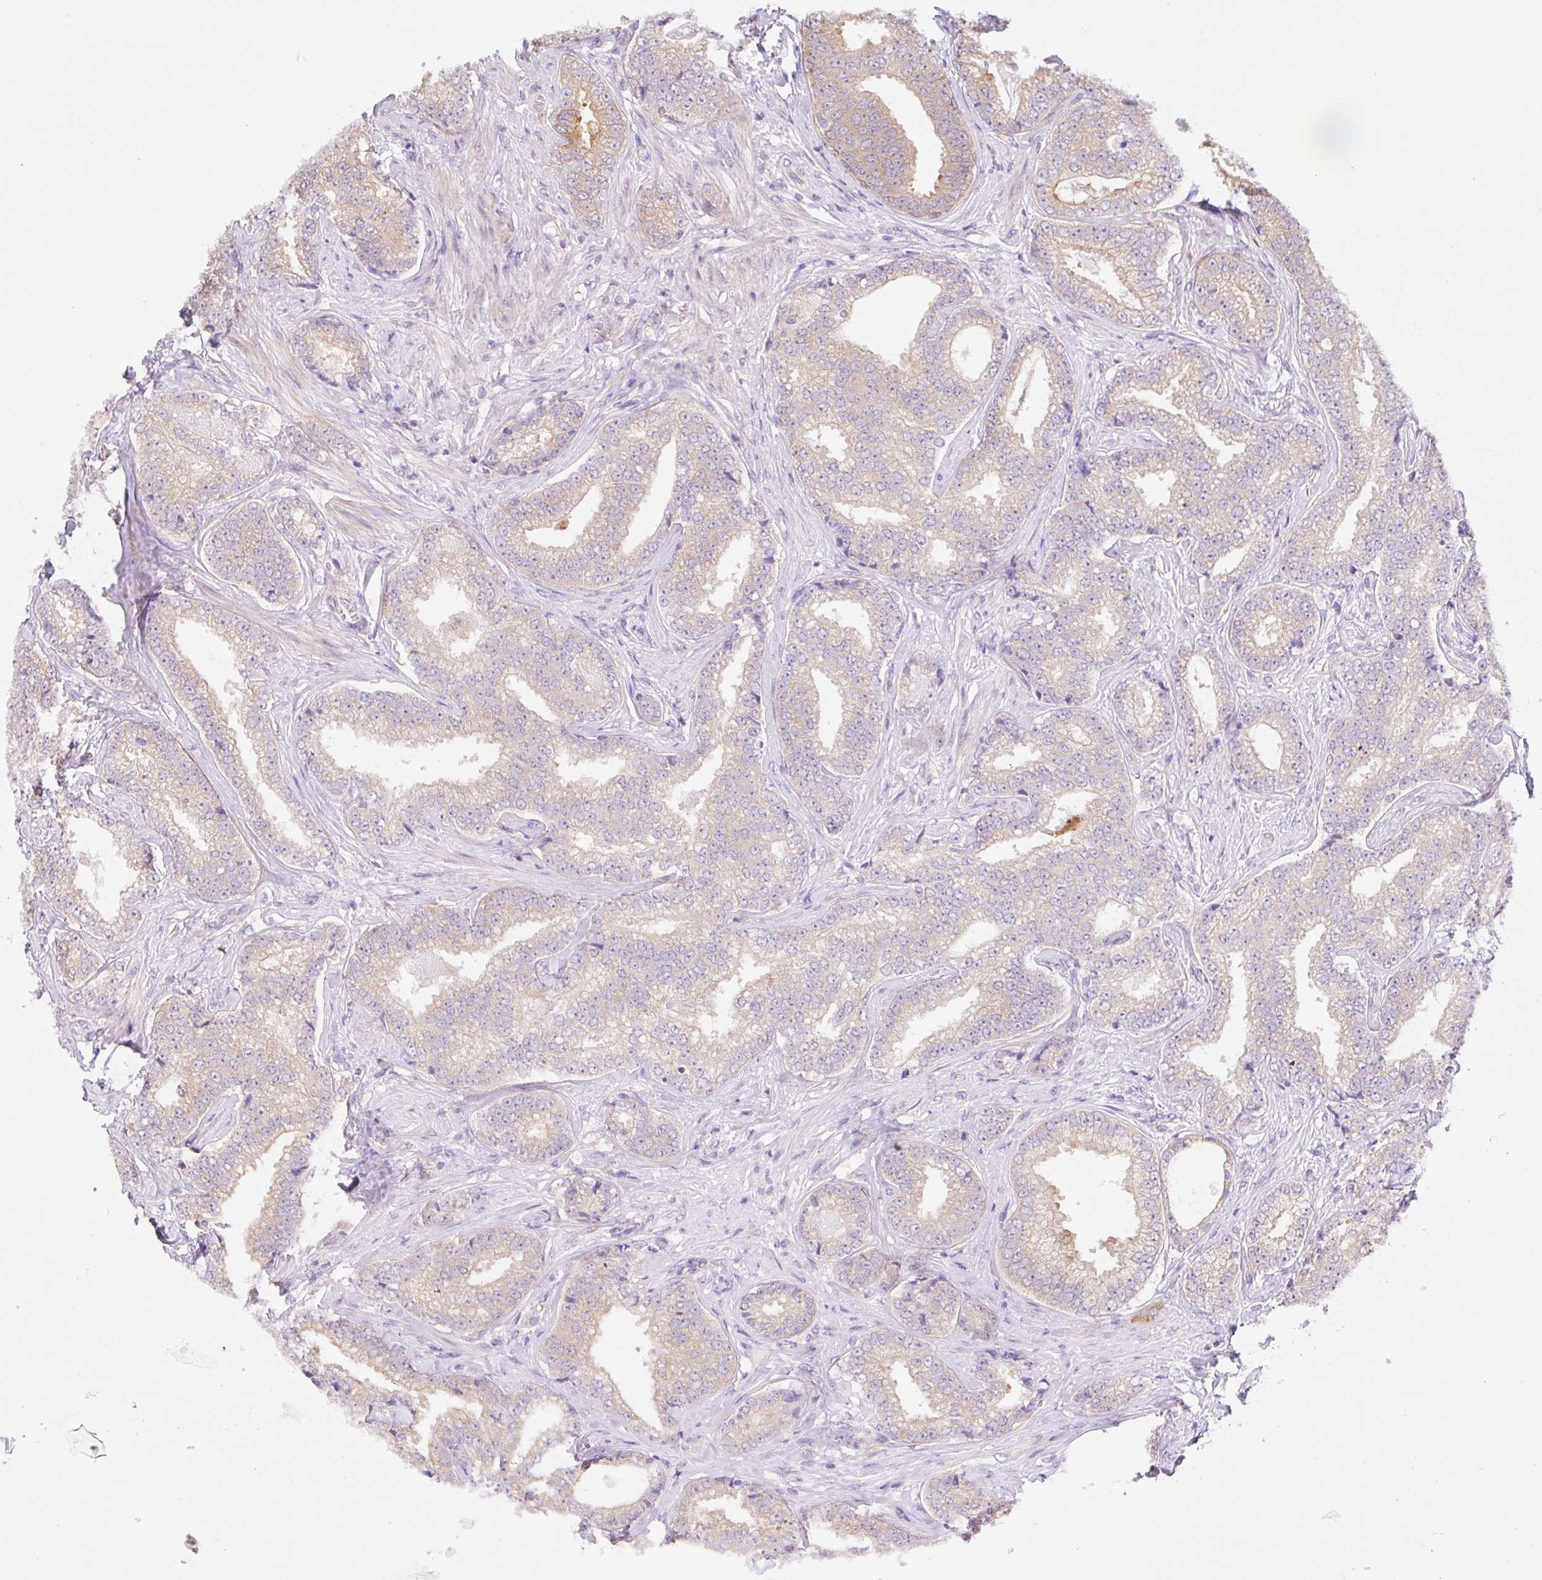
{"staining": {"intensity": "weak", "quantity": ">75%", "location": "cytoplasmic/membranous"}, "tissue": "prostate cancer", "cell_type": "Tumor cells", "image_type": "cancer", "snomed": [{"axis": "morphology", "description": "Adenocarcinoma, Low grade"}, {"axis": "topography", "description": "Prostate"}], "caption": "Prostate adenocarcinoma (low-grade) stained with DAB immunohistochemistry reveals low levels of weak cytoplasmic/membranous positivity in approximately >75% of tumor cells.", "gene": "TBPL2", "patient": {"sex": "male", "age": 63}}